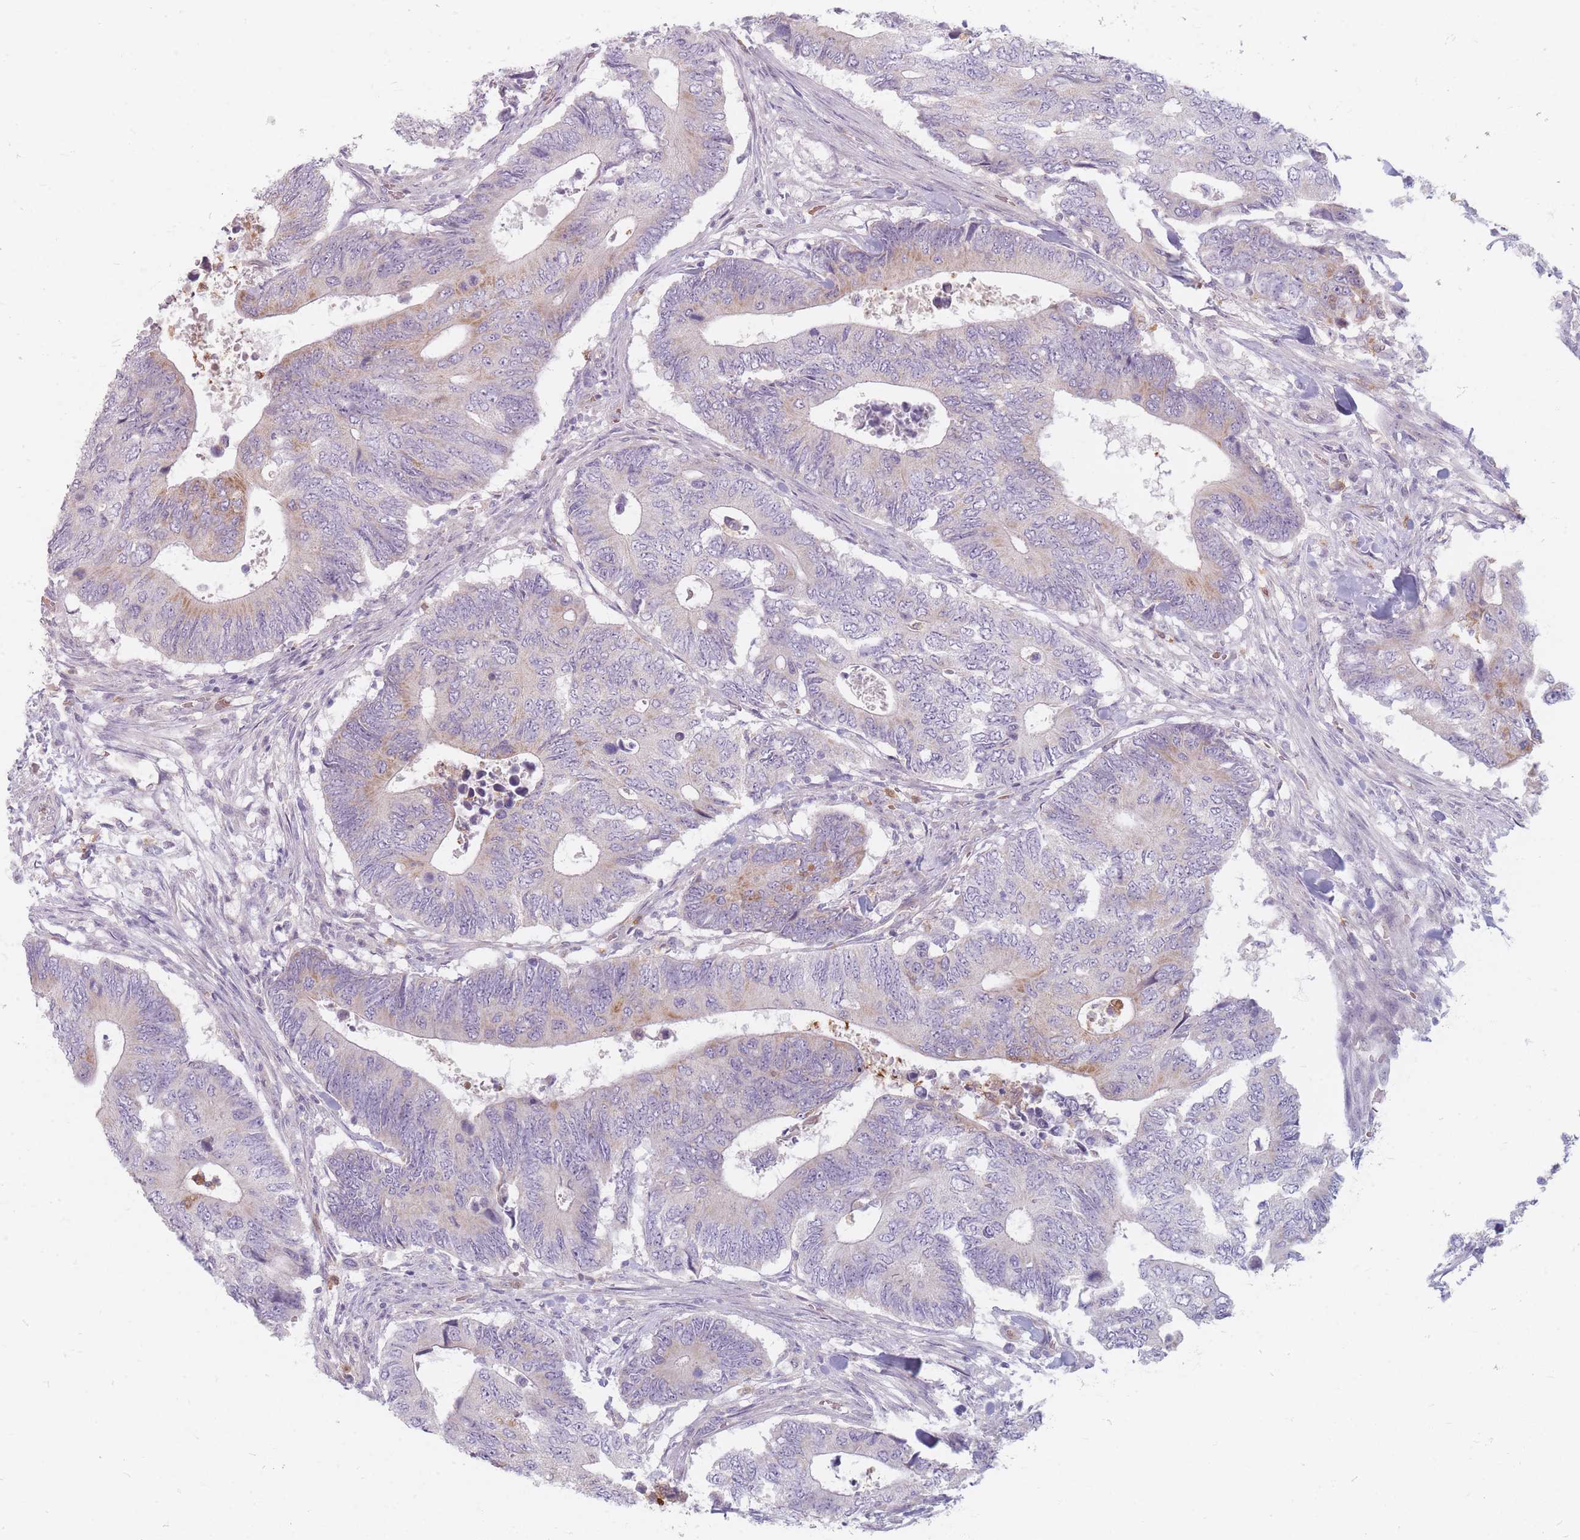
{"staining": {"intensity": "weak", "quantity": "<25%", "location": "cytoplasmic/membranous"}, "tissue": "colorectal cancer", "cell_type": "Tumor cells", "image_type": "cancer", "snomed": [{"axis": "morphology", "description": "Adenocarcinoma, NOS"}, {"axis": "topography", "description": "Colon"}], "caption": "An IHC photomicrograph of colorectal adenocarcinoma is shown. There is no staining in tumor cells of colorectal adenocarcinoma. (DAB immunohistochemistry (IHC) visualized using brightfield microscopy, high magnification).", "gene": "CHCHD7", "patient": {"sex": "male", "age": 87}}